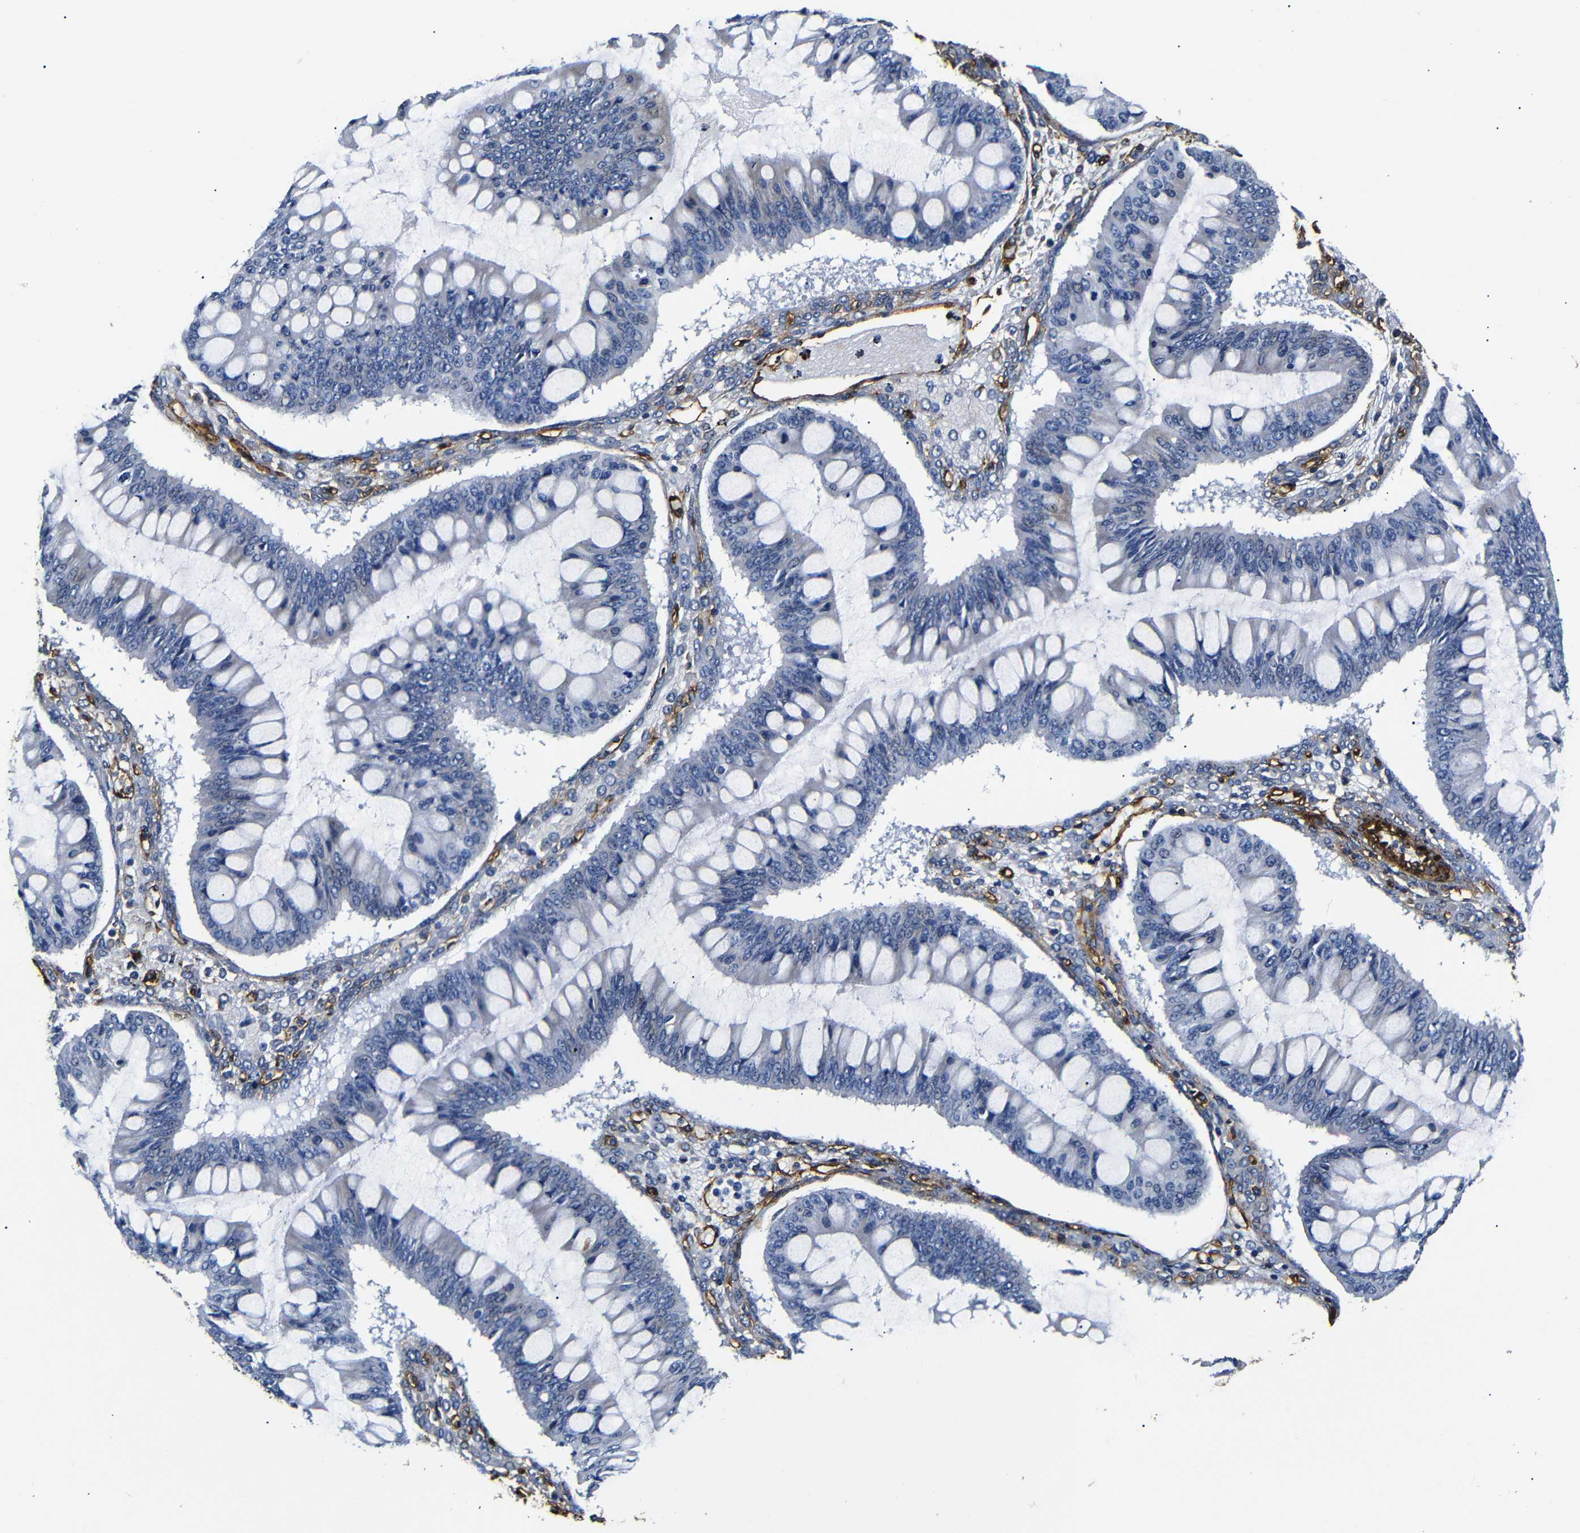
{"staining": {"intensity": "negative", "quantity": "none", "location": "none"}, "tissue": "ovarian cancer", "cell_type": "Tumor cells", "image_type": "cancer", "snomed": [{"axis": "morphology", "description": "Cystadenocarcinoma, mucinous, NOS"}, {"axis": "topography", "description": "Ovary"}], "caption": "The photomicrograph reveals no staining of tumor cells in ovarian cancer (mucinous cystadenocarcinoma). (Brightfield microscopy of DAB (3,3'-diaminobenzidine) immunohistochemistry at high magnification).", "gene": "CAV2", "patient": {"sex": "female", "age": 73}}